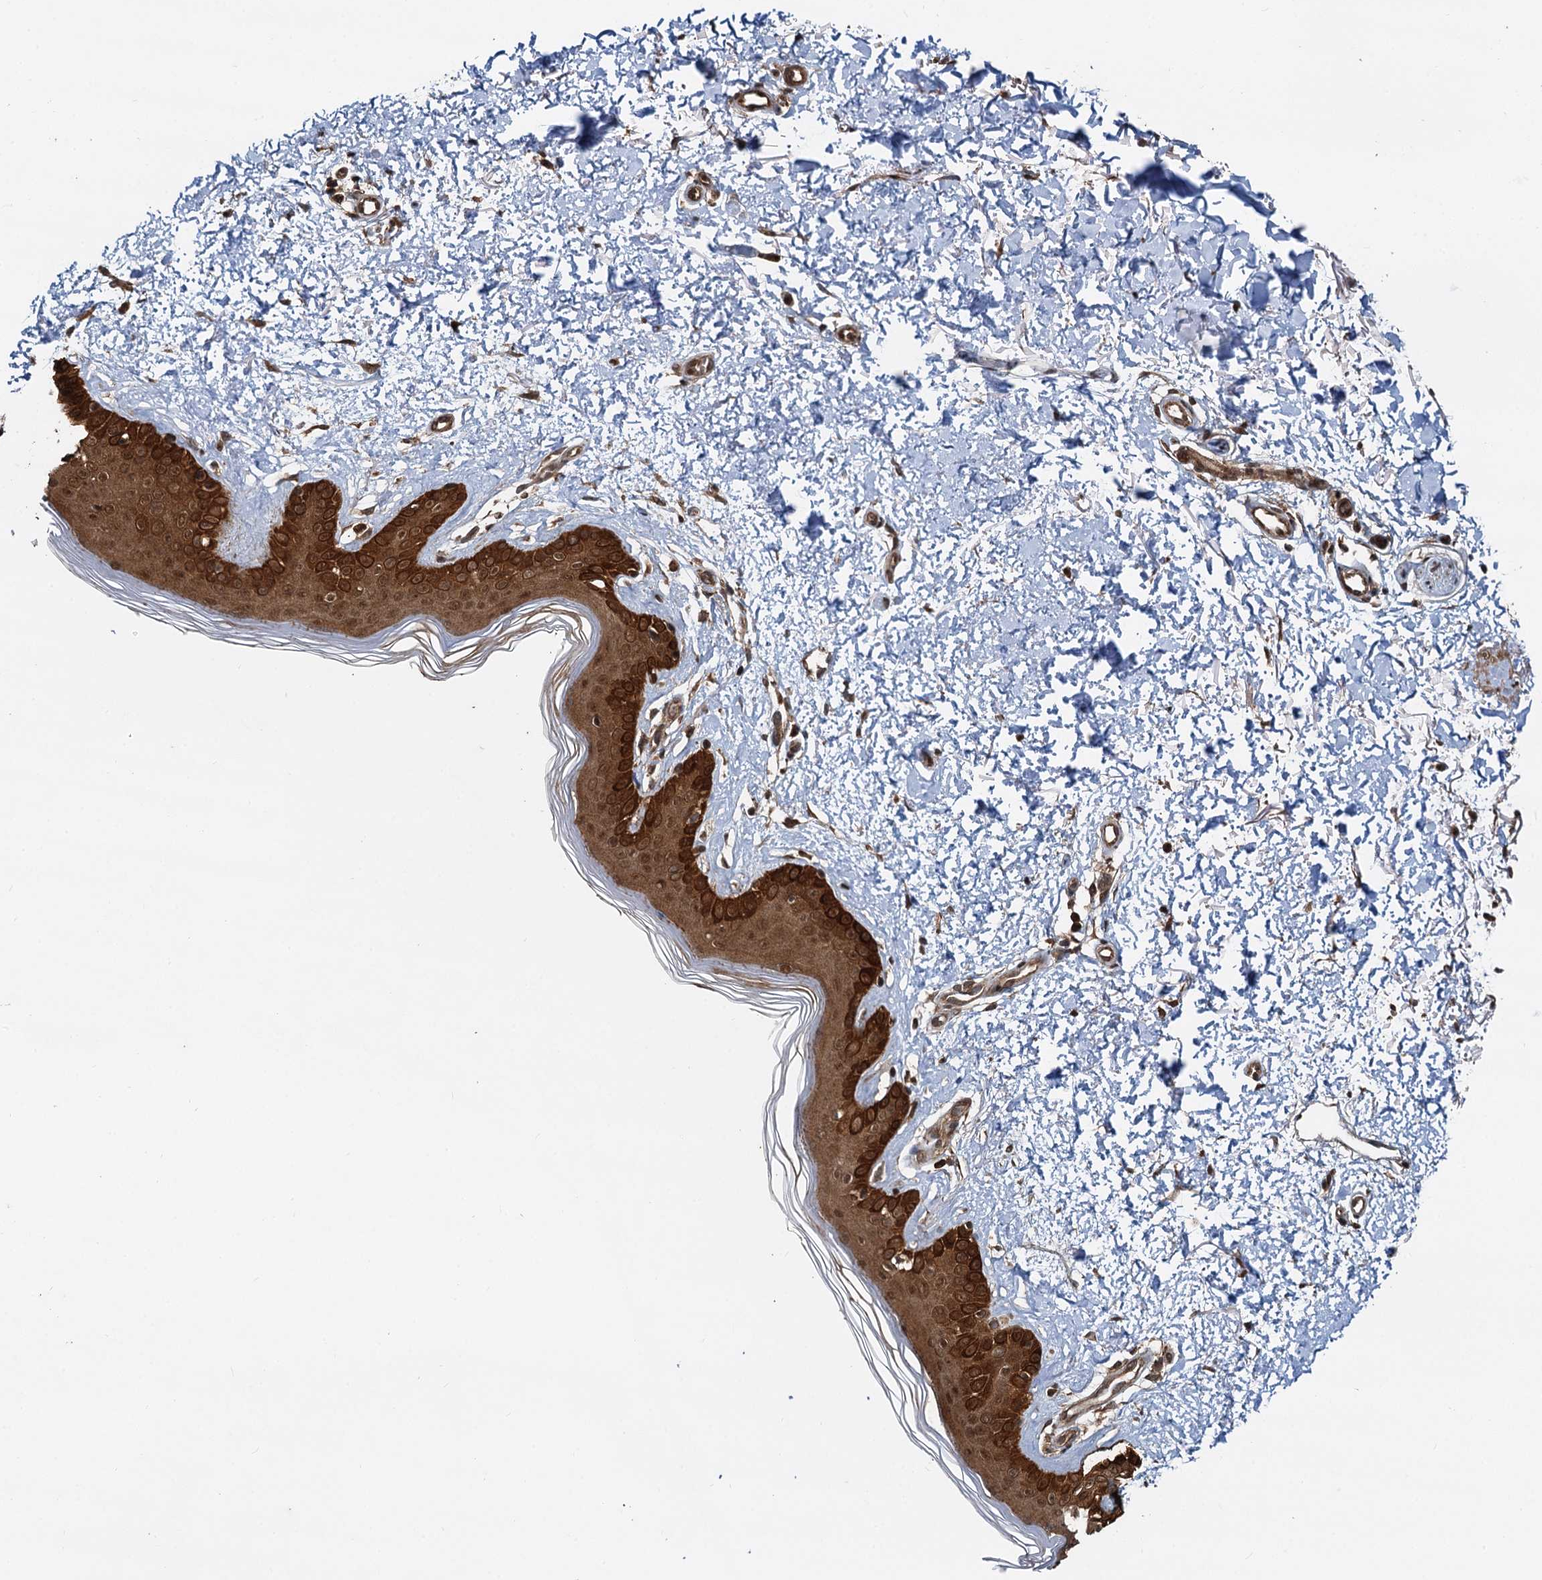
{"staining": {"intensity": "moderate", "quantity": "25%-75%", "location": "cytoplasmic/membranous"}, "tissue": "skin", "cell_type": "Fibroblasts", "image_type": "normal", "snomed": [{"axis": "morphology", "description": "Normal tissue, NOS"}, {"axis": "topography", "description": "Skin"}], "caption": "Immunohistochemical staining of unremarkable skin demonstrates medium levels of moderate cytoplasmic/membranous positivity in approximately 25%-75% of fibroblasts. The protein is shown in brown color, while the nuclei are stained blue.", "gene": "STUB1", "patient": {"sex": "female", "age": 64}}